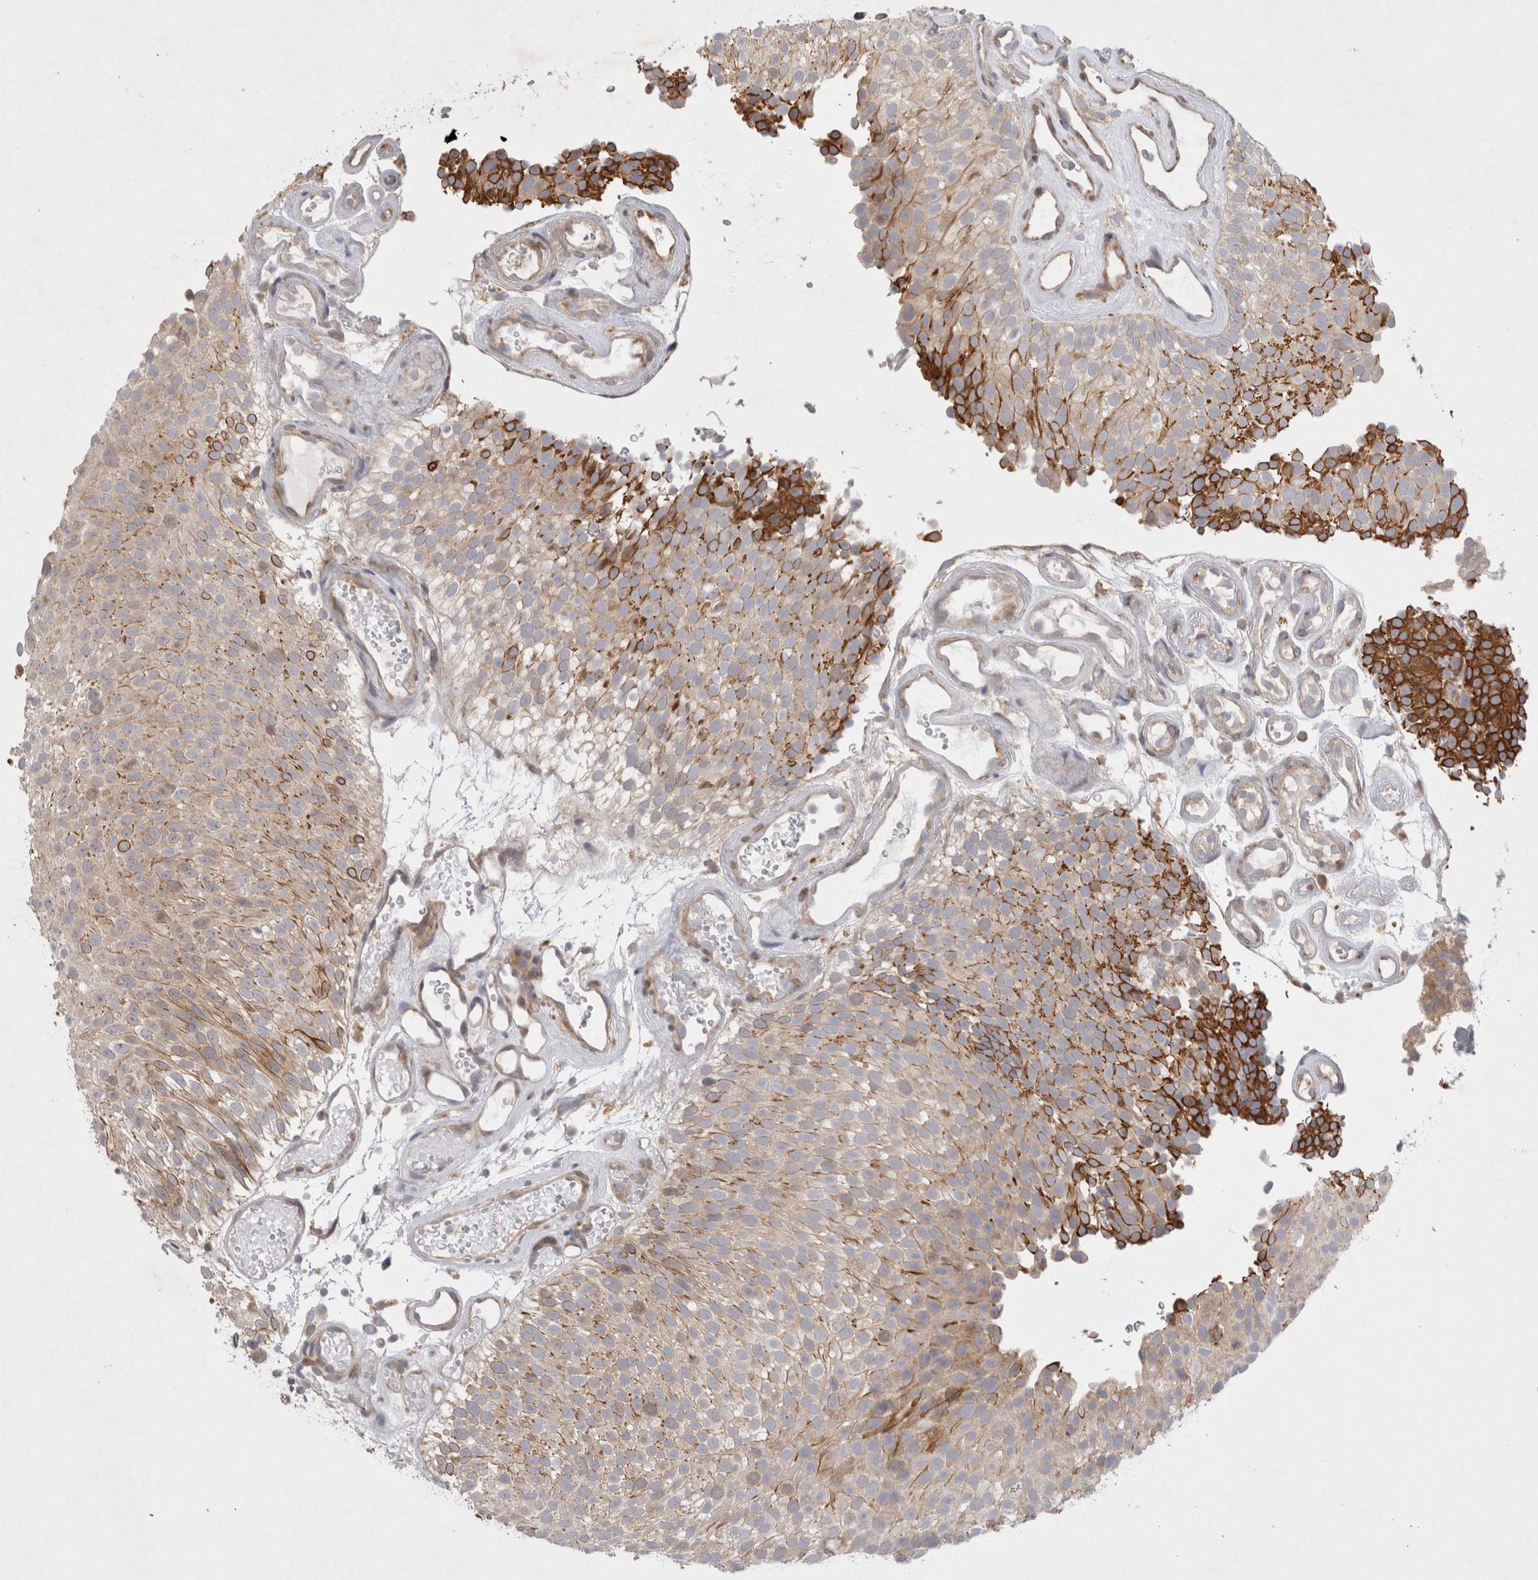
{"staining": {"intensity": "strong", "quantity": "<25%", "location": "cytoplasmic/membranous"}, "tissue": "urothelial cancer", "cell_type": "Tumor cells", "image_type": "cancer", "snomed": [{"axis": "morphology", "description": "Urothelial carcinoma, Low grade"}, {"axis": "topography", "description": "Urinary bladder"}], "caption": "A brown stain highlights strong cytoplasmic/membranous staining of a protein in human urothelial carcinoma (low-grade) tumor cells.", "gene": "NPC1", "patient": {"sex": "male", "age": 78}}